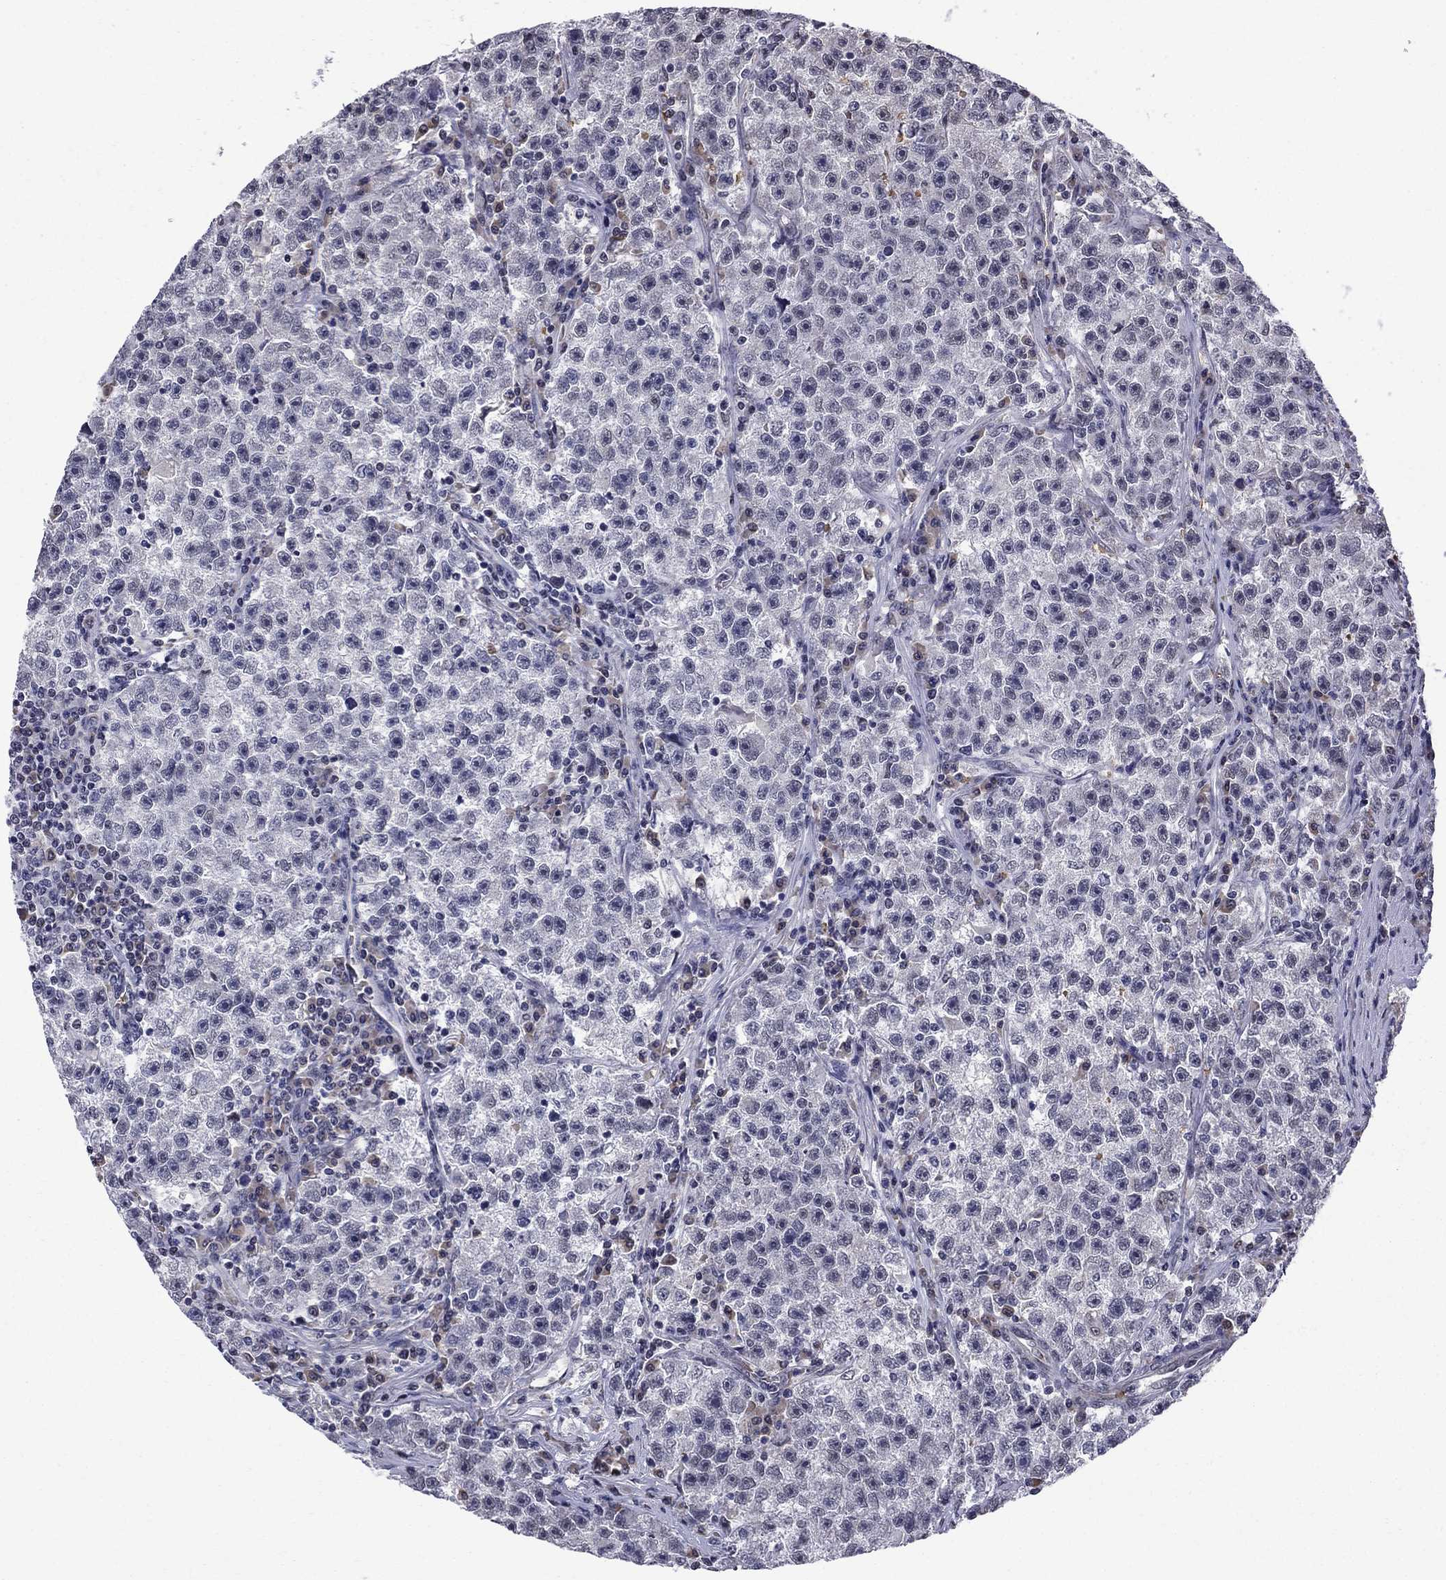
{"staining": {"intensity": "negative", "quantity": "none", "location": "none"}, "tissue": "testis cancer", "cell_type": "Tumor cells", "image_type": "cancer", "snomed": [{"axis": "morphology", "description": "Seminoma, NOS"}, {"axis": "topography", "description": "Testis"}], "caption": "This is a image of immunohistochemistry staining of testis cancer (seminoma), which shows no positivity in tumor cells.", "gene": "HSPB2", "patient": {"sex": "male", "age": 22}}